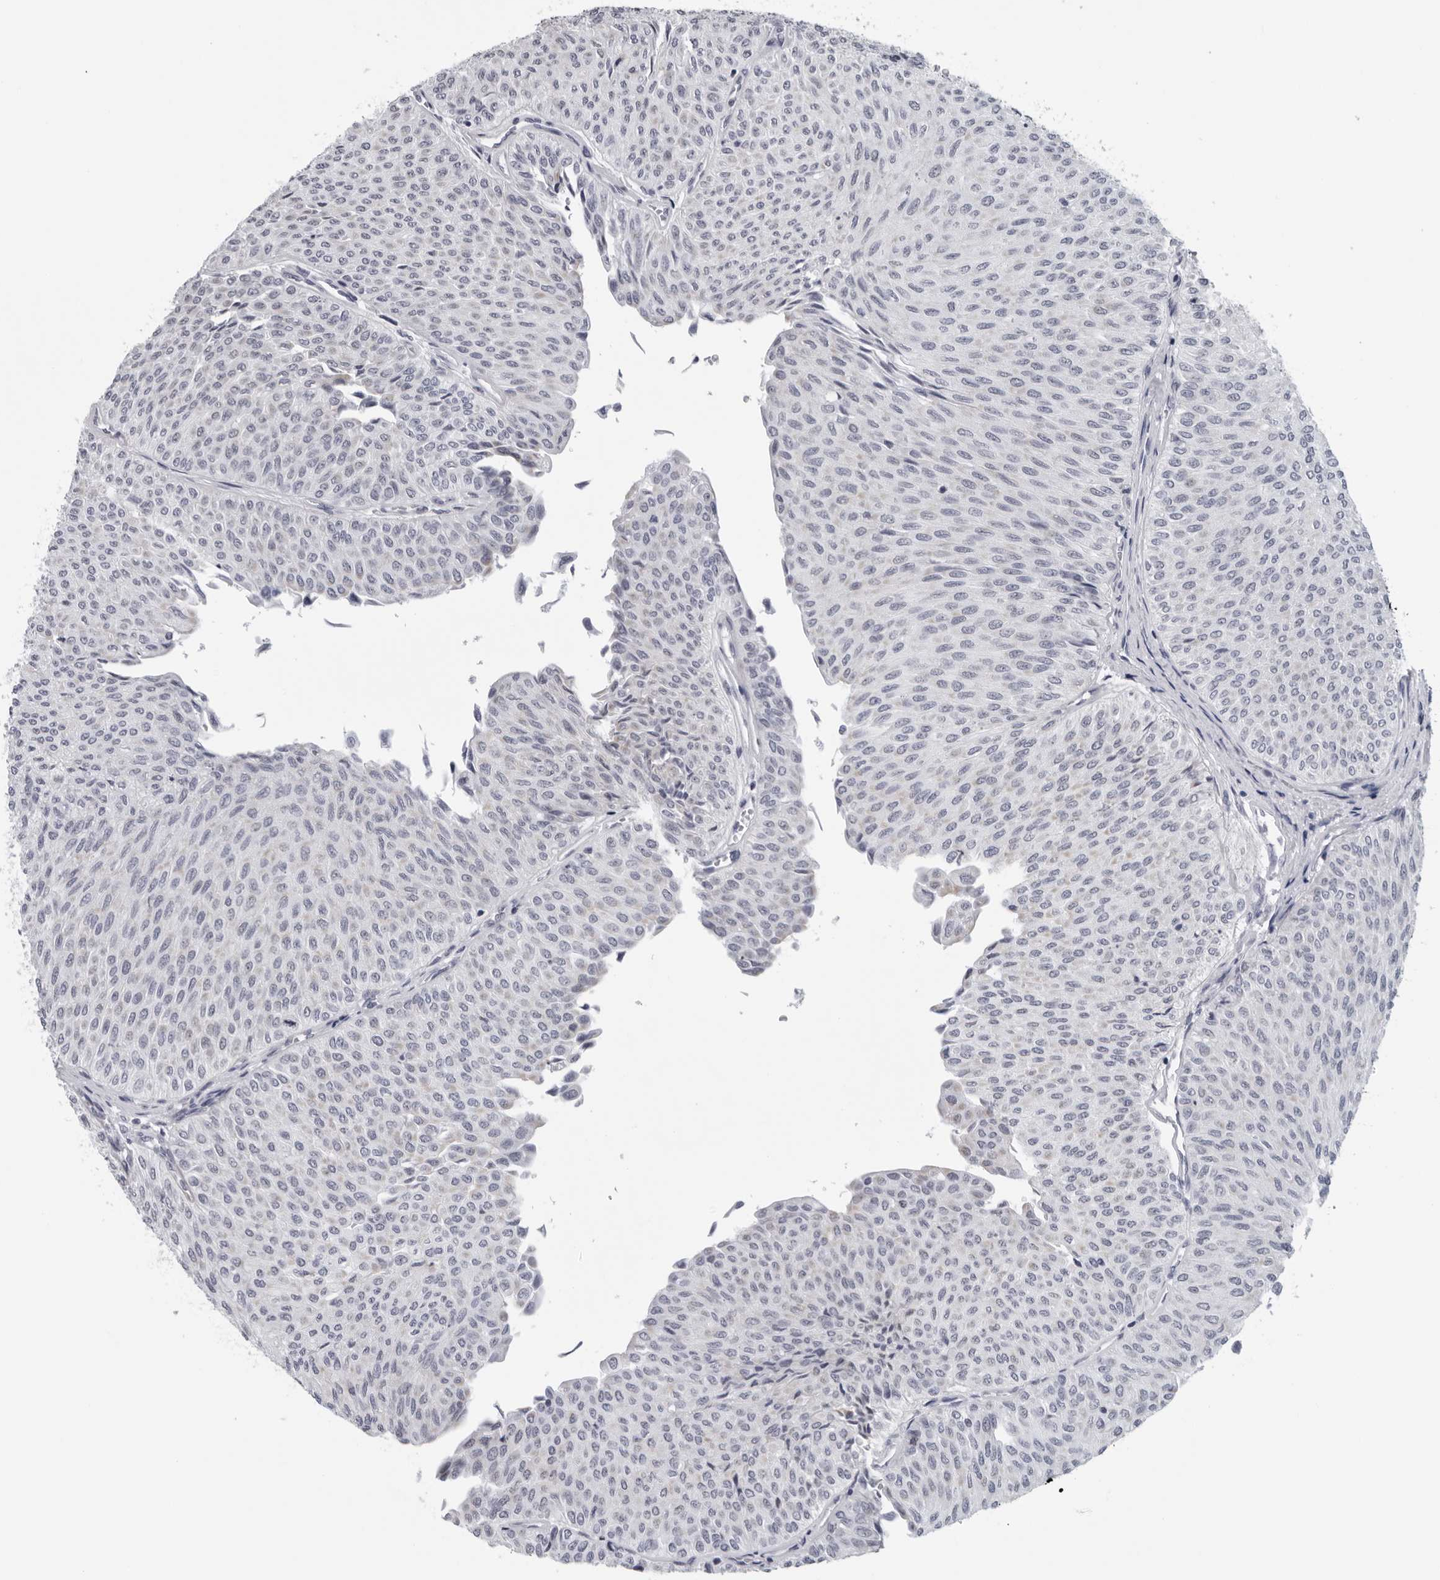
{"staining": {"intensity": "negative", "quantity": "none", "location": "none"}, "tissue": "urothelial cancer", "cell_type": "Tumor cells", "image_type": "cancer", "snomed": [{"axis": "morphology", "description": "Urothelial carcinoma, Low grade"}, {"axis": "topography", "description": "Urinary bladder"}], "caption": "Tumor cells show no significant expression in urothelial cancer.", "gene": "CPT2", "patient": {"sex": "male", "age": 78}}